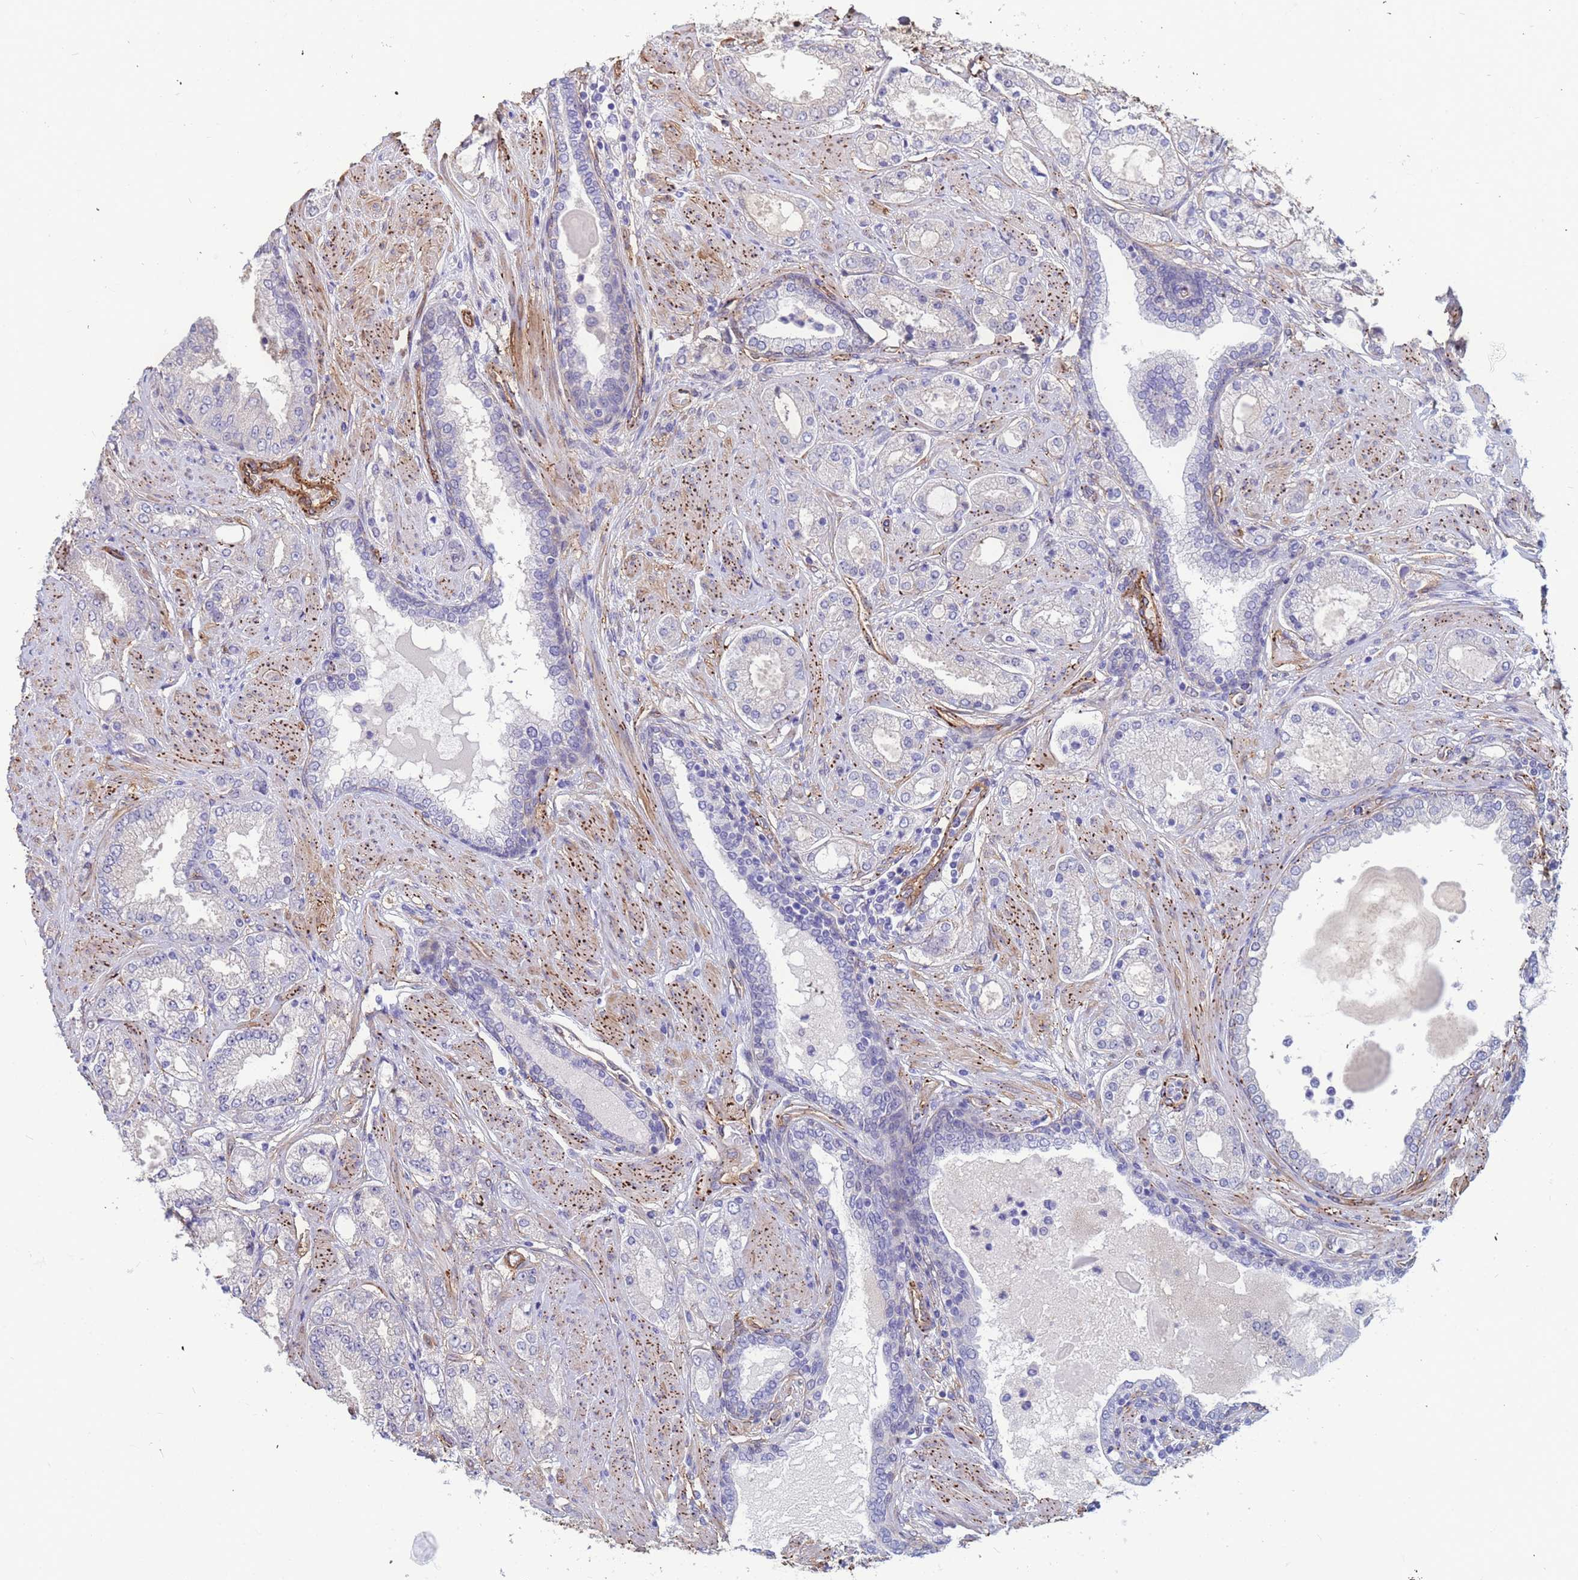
{"staining": {"intensity": "negative", "quantity": "none", "location": "none"}, "tissue": "prostate cancer", "cell_type": "Tumor cells", "image_type": "cancer", "snomed": [{"axis": "morphology", "description": "Adenocarcinoma, High grade"}, {"axis": "topography", "description": "Prostate"}], "caption": "Immunohistochemistry micrograph of neoplastic tissue: human prostate cancer stained with DAB (3,3'-diaminobenzidine) displays no significant protein staining in tumor cells. (Stains: DAB (3,3'-diaminobenzidine) IHC with hematoxylin counter stain, Microscopy: brightfield microscopy at high magnification).", "gene": "EHD2", "patient": {"sex": "male", "age": 68}}